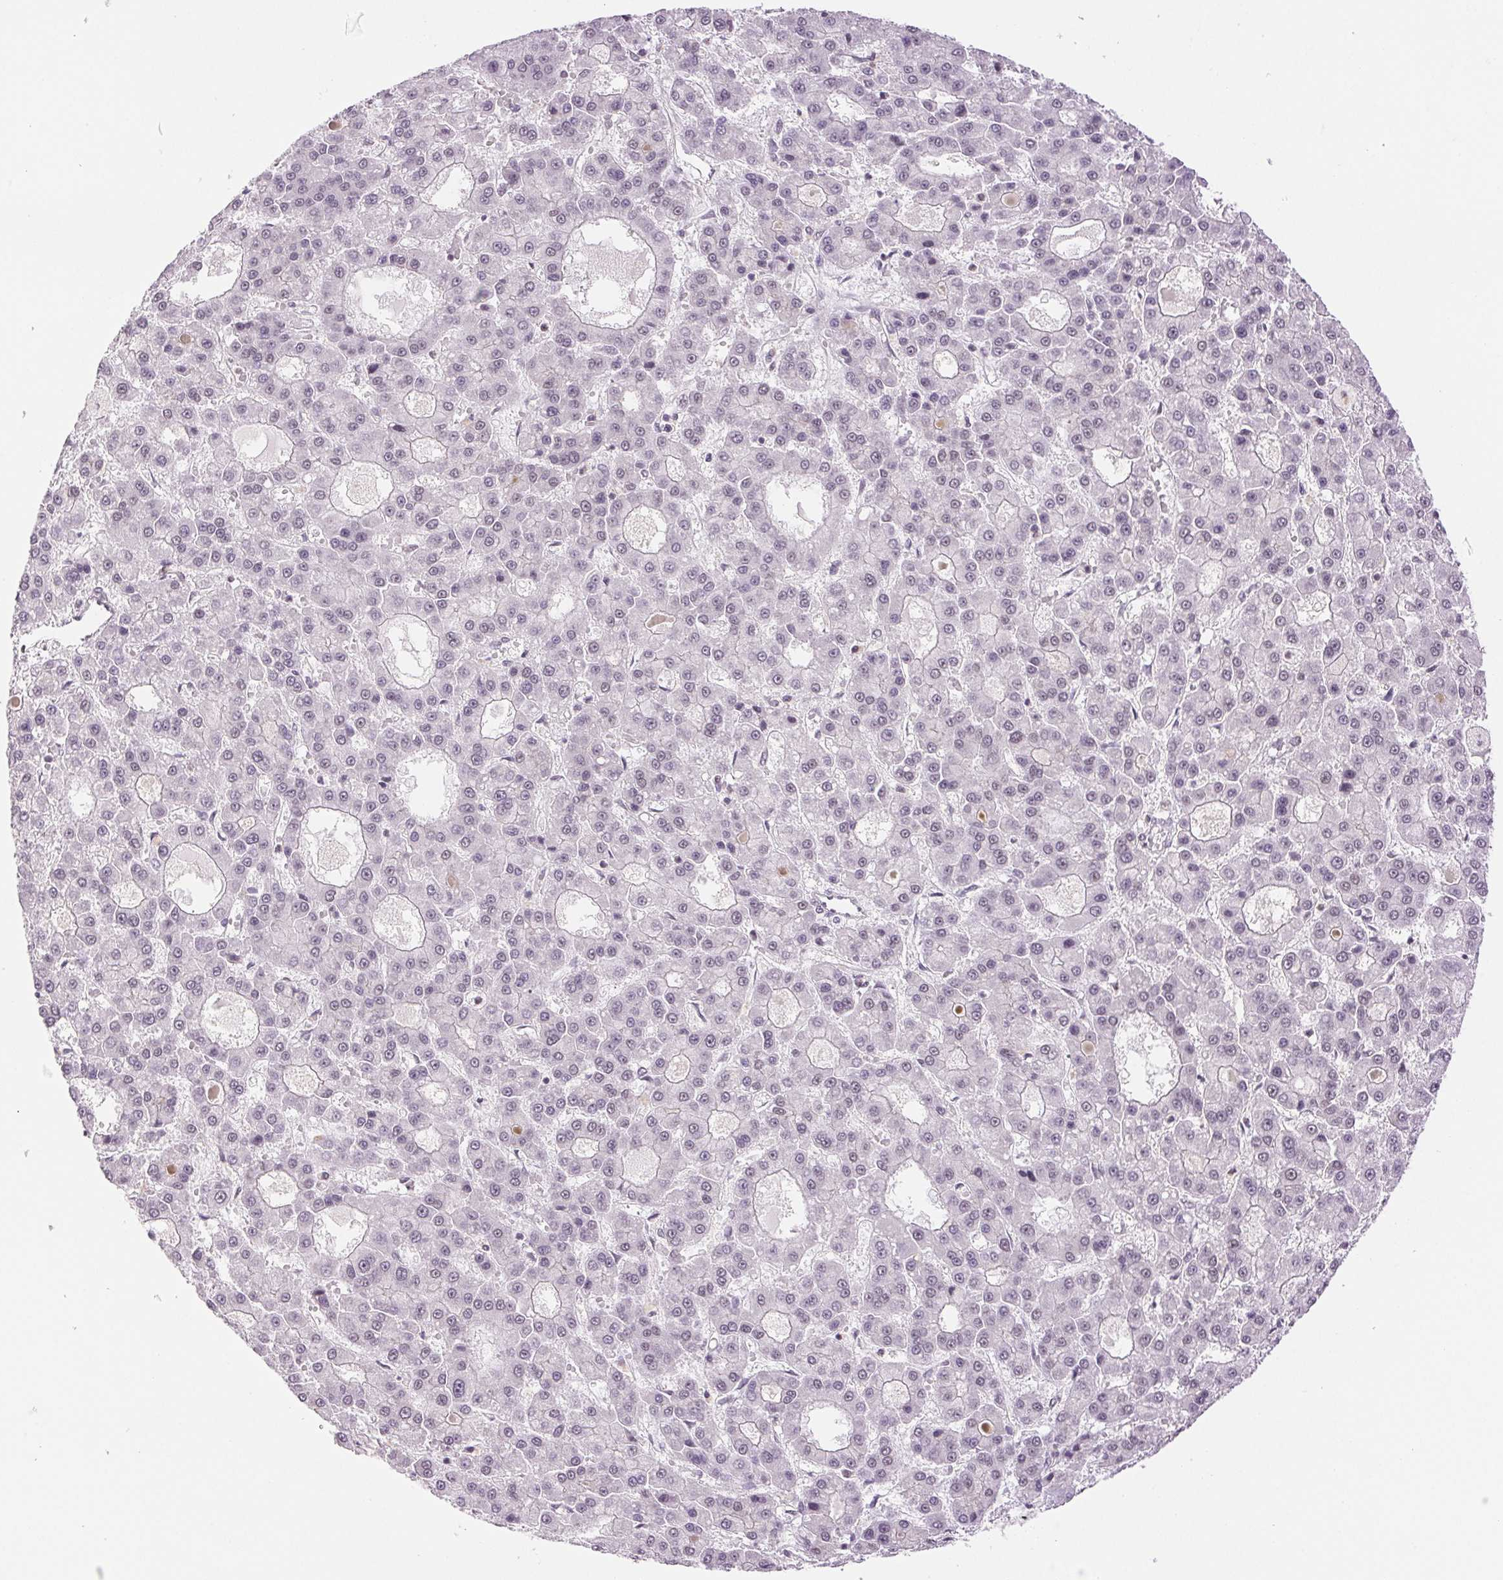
{"staining": {"intensity": "negative", "quantity": "none", "location": "none"}, "tissue": "liver cancer", "cell_type": "Tumor cells", "image_type": "cancer", "snomed": [{"axis": "morphology", "description": "Carcinoma, Hepatocellular, NOS"}, {"axis": "topography", "description": "Liver"}], "caption": "Immunohistochemistry of hepatocellular carcinoma (liver) demonstrates no positivity in tumor cells.", "gene": "RPRD1B", "patient": {"sex": "male", "age": 70}}